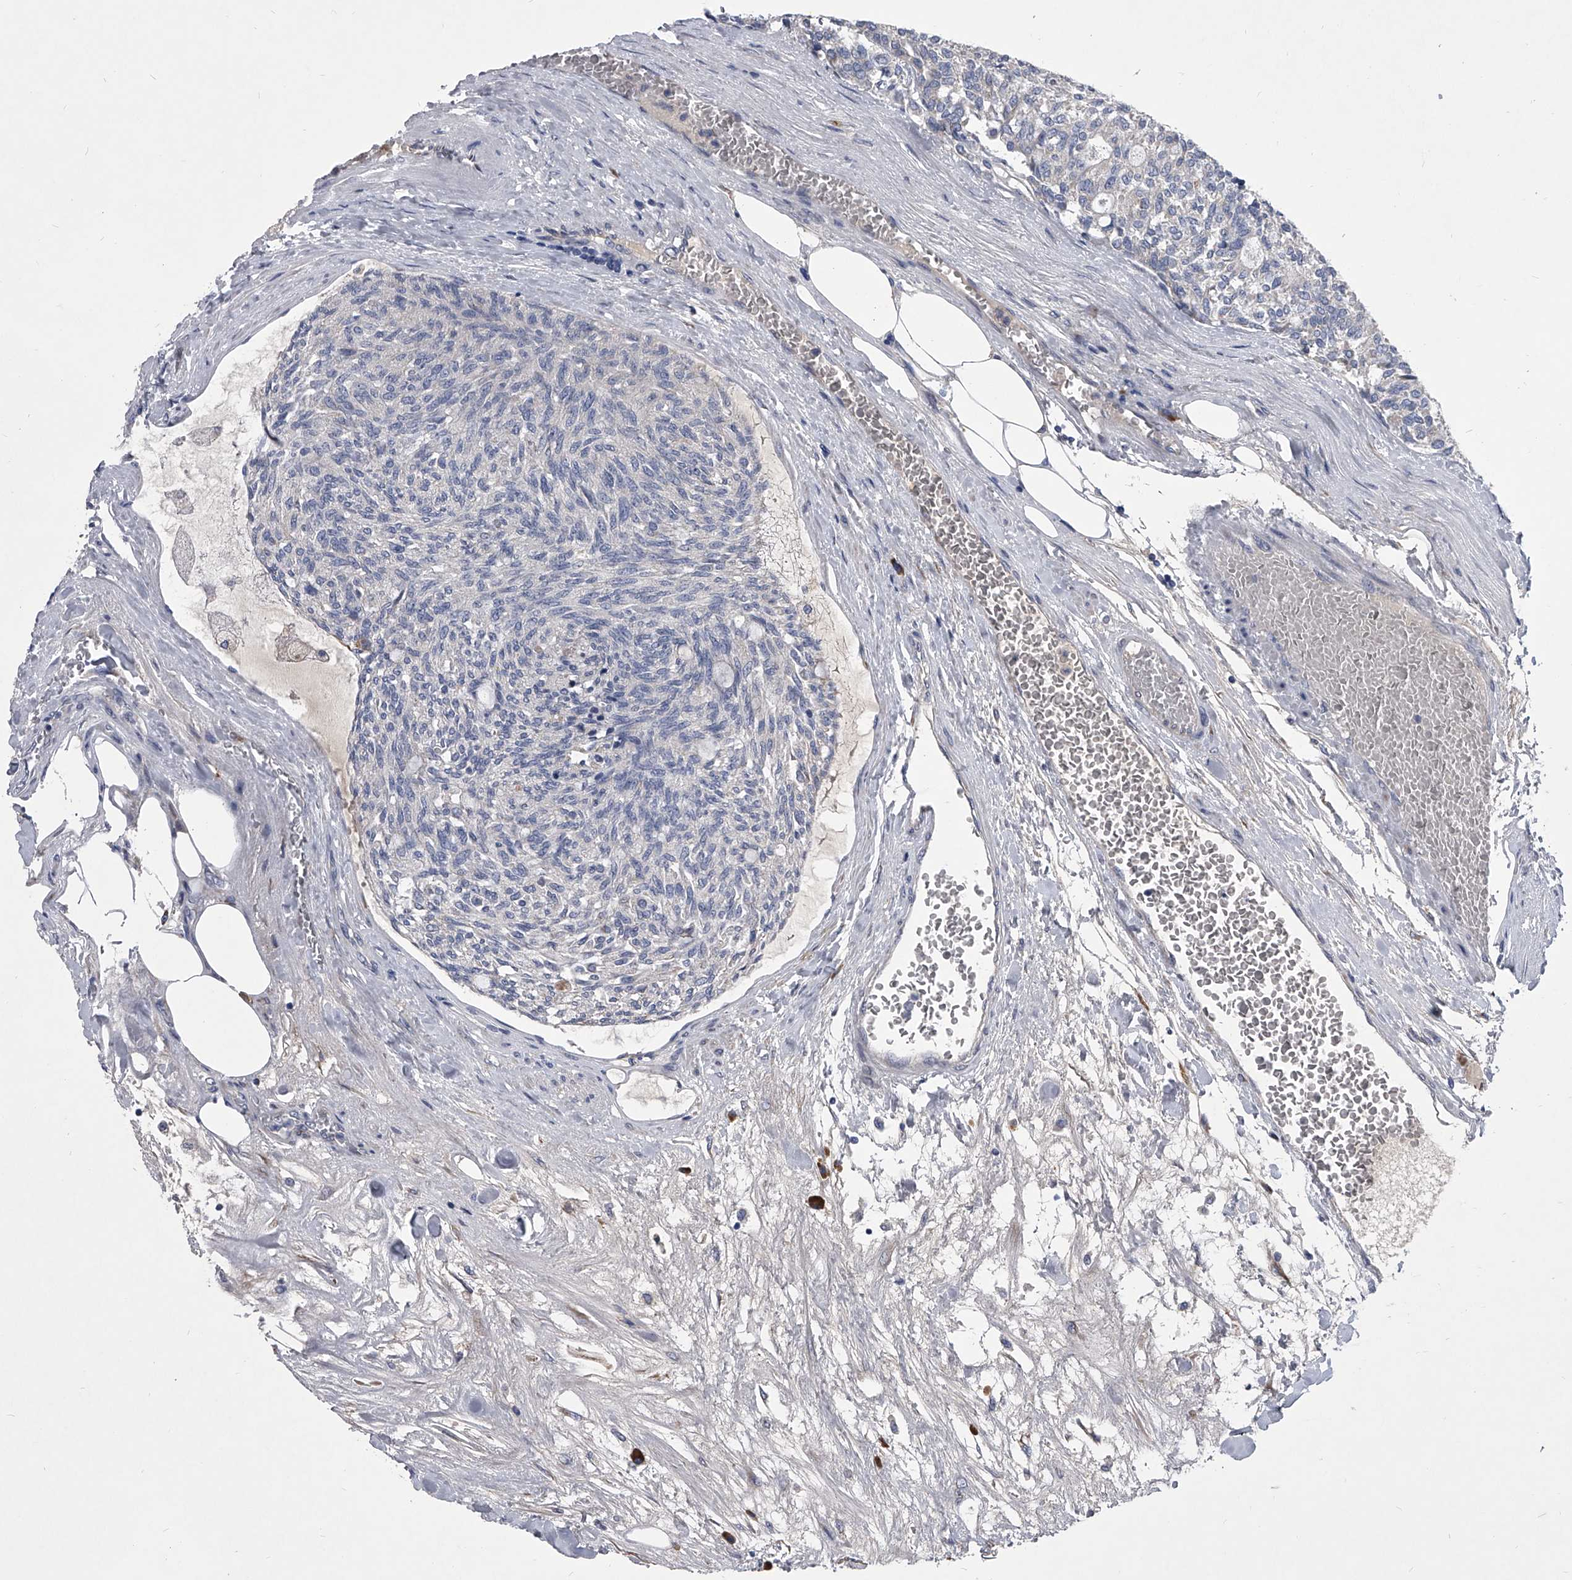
{"staining": {"intensity": "negative", "quantity": "none", "location": "none"}, "tissue": "carcinoid", "cell_type": "Tumor cells", "image_type": "cancer", "snomed": [{"axis": "morphology", "description": "Carcinoid, malignant, NOS"}, {"axis": "topography", "description": "Pancreas"}], "caption": "Tumor cells show no significant positivity in carcinoid.", "gene": "CCR4", "patient": {"sex": "female", "age": 54}}